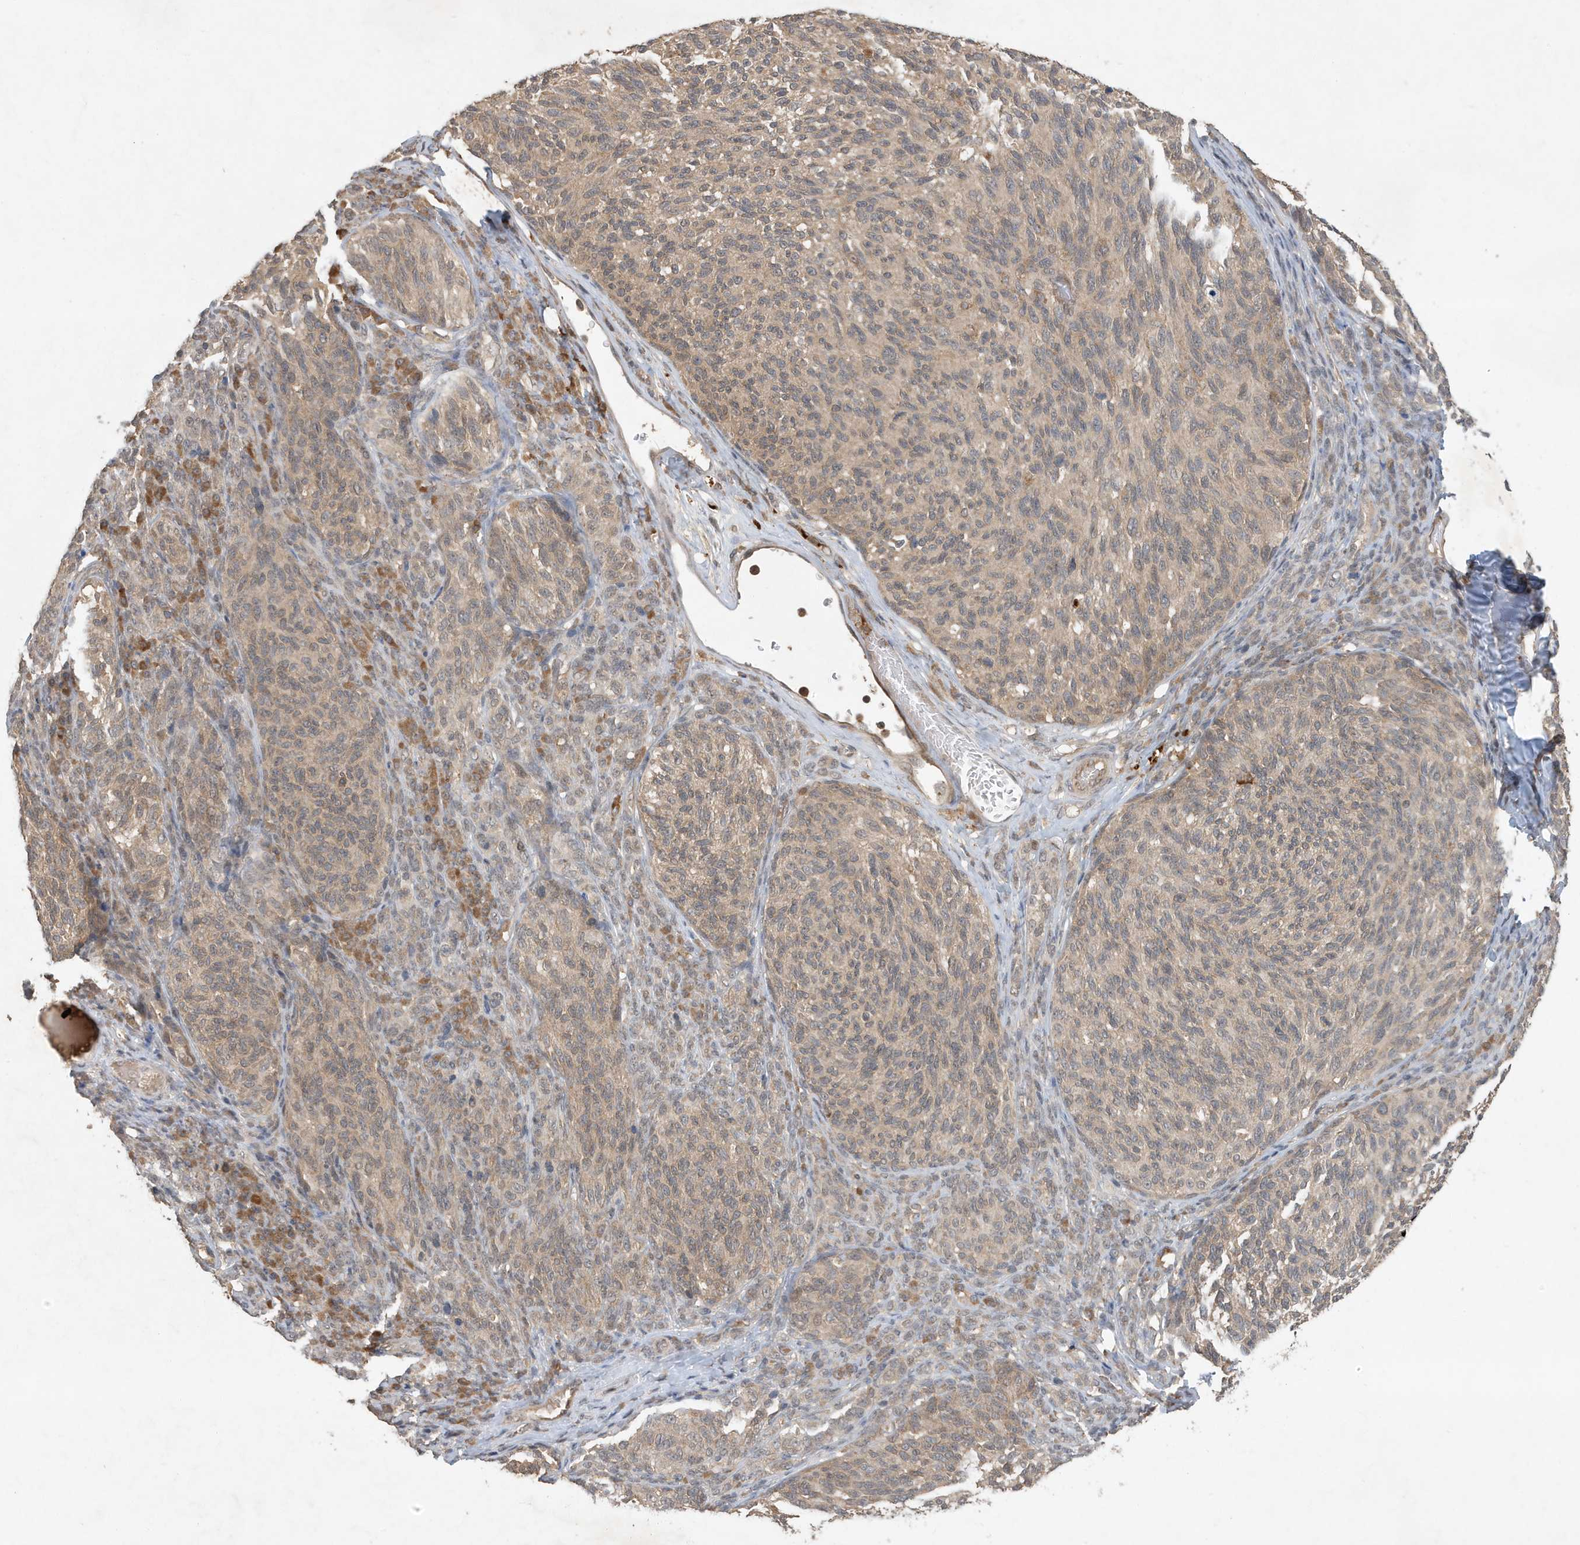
{"staining": {"intensity": "weak", "quantity": "25%-75%", "location": "cytoplasmic/membranous"}, "tissue": "melanoma", "cell_type": "Tumor cells", "image_type": "cancer", "snomed": [{"axis": "morphology", "description": "Malignant melanoma, NOS"}, {"axis": "topography", "description": "Skin"}], "caption": "Melanoma stained with DAB immunohistochemistry (IHC) displays low levels of weak cytoplasmic/membranous staining in about 25%-75% of tumor cells.", "gene": "ABCB9", "patient": {"sex": "female", "age": 73}}